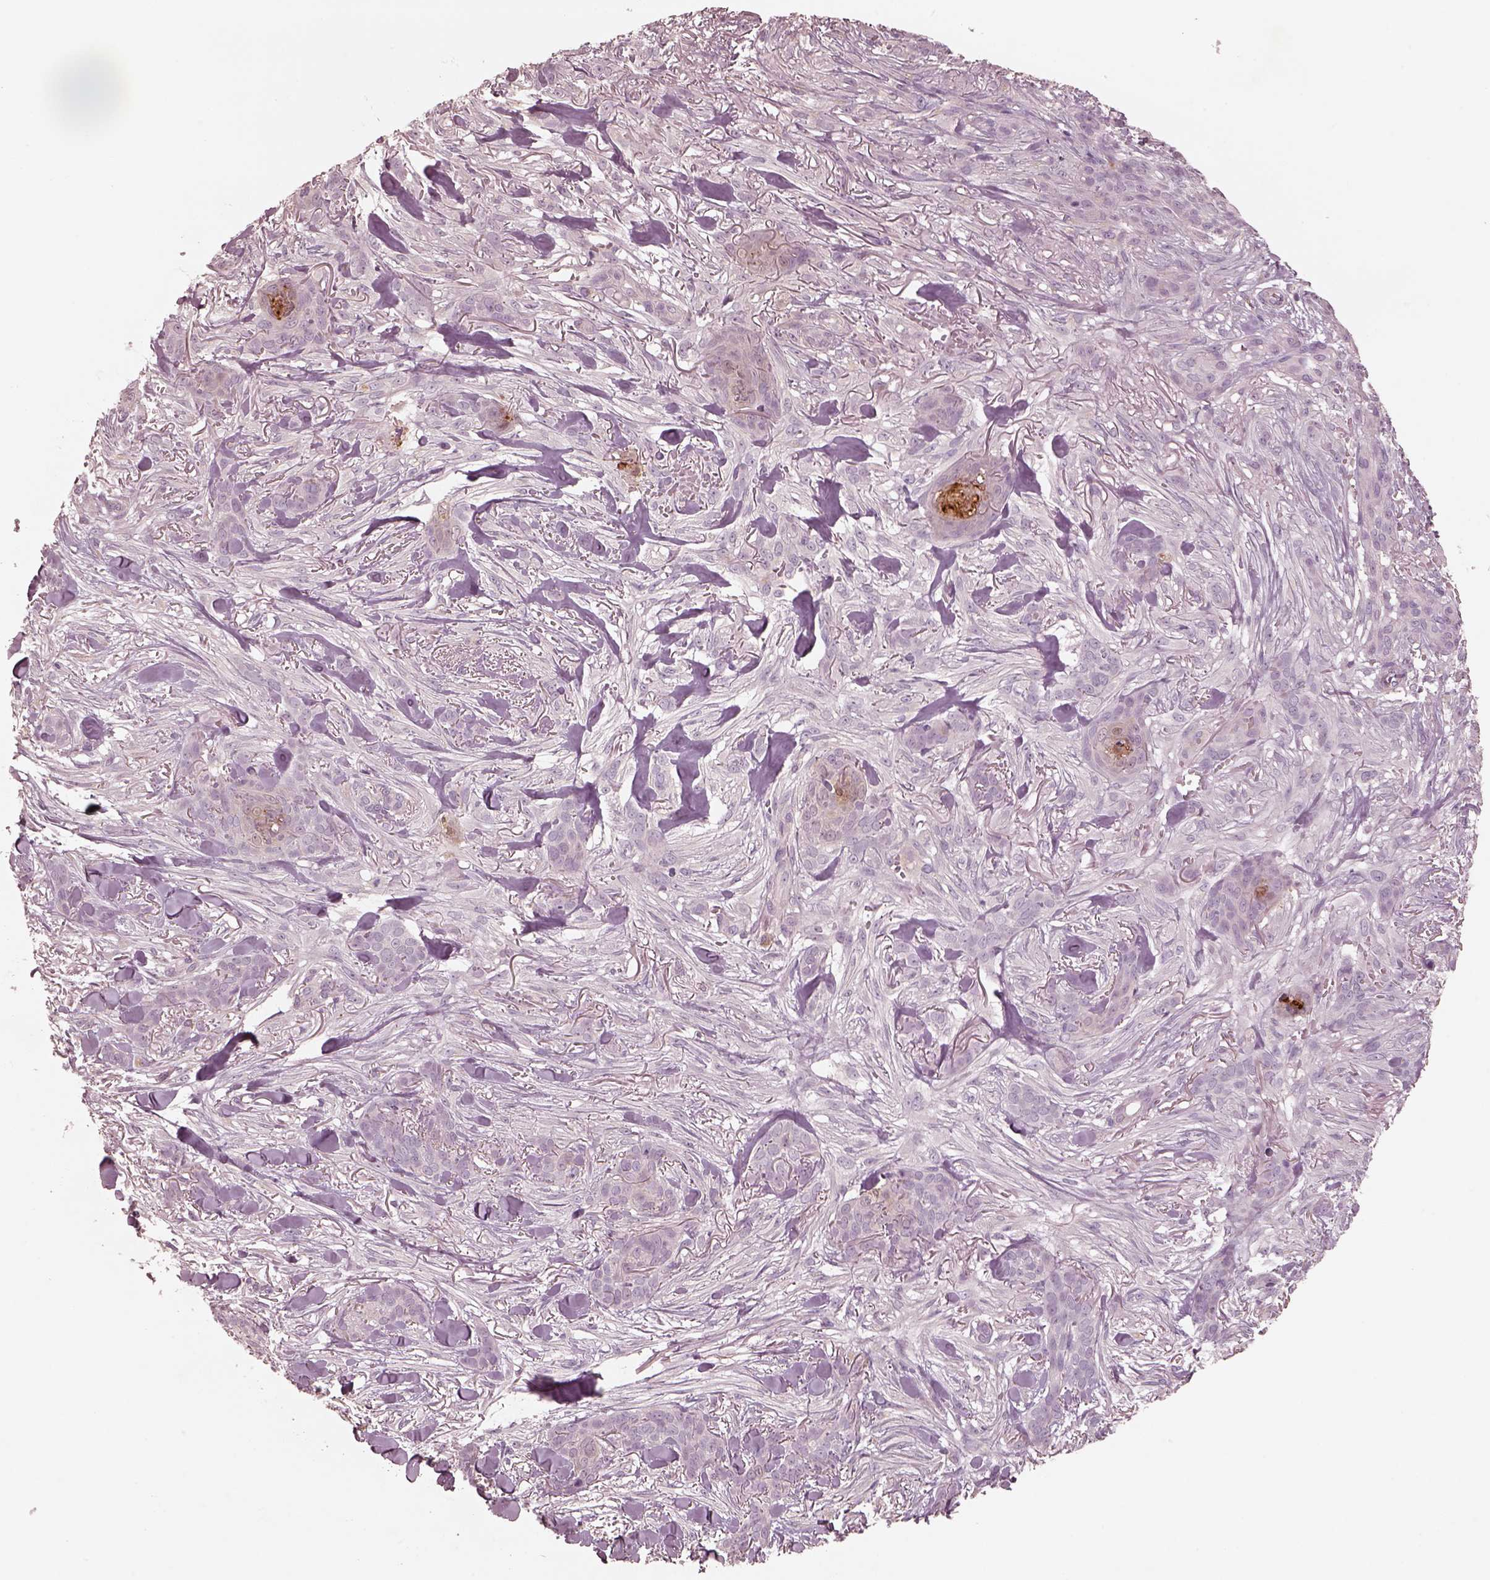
{"staining": {"intensity": "negative", "quantity": "none", "location": "none"}, "tissue": "skin cancer", "cell_type": "Tumor cells", "image_type": "cancer", "snomed": [{"axis": "morphology", "description": "Basal cell carcinoma"}, {"axis": "topography", "description": "Skin"}], "caption": "Immunohistochemistry image of neoplastic tissue: skin basal cell carcinoma stained with DAB shows no significant protein staining in tumor cells.", "gene": "SDCBP2", "patient": {"sex": "female", "age": 61}}